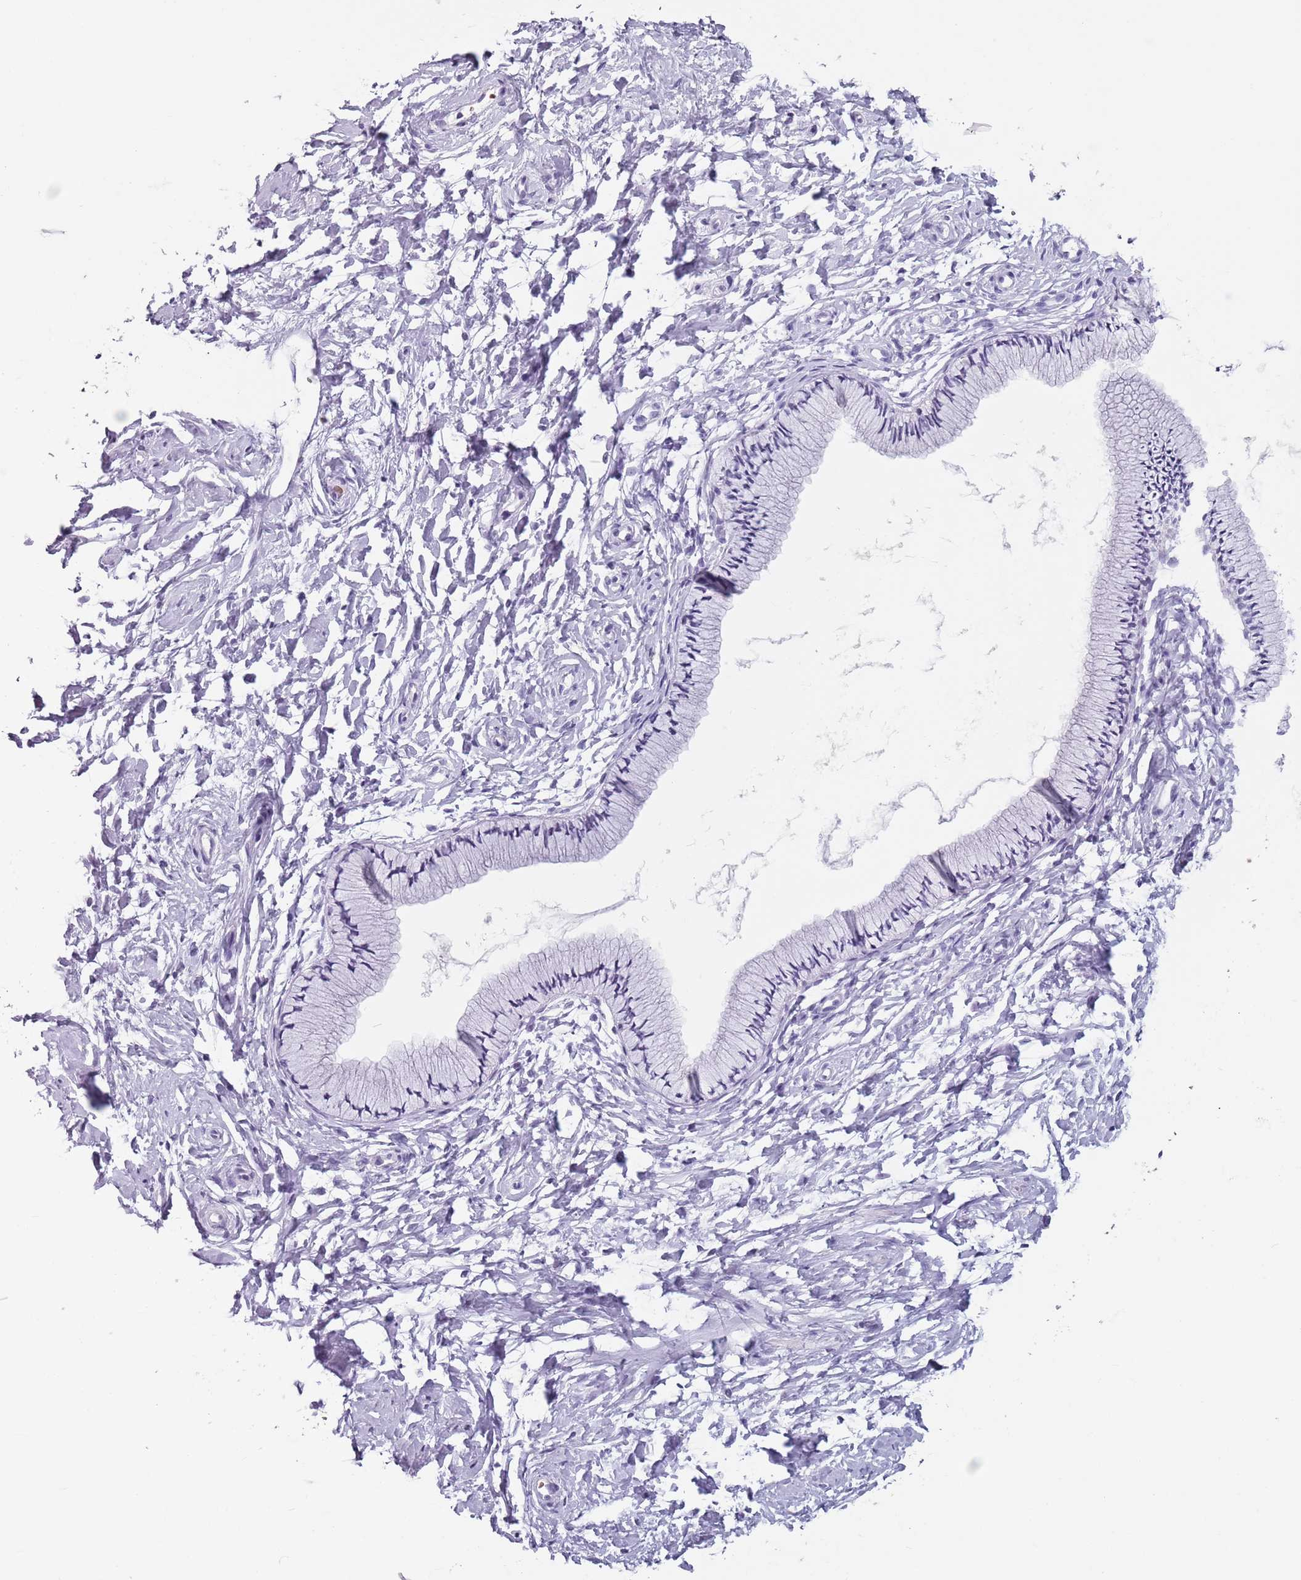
{"staining": {"intensity": "negative", "quantity": "none", "location": "none"}, "tissue": "cervix", "cell_type": "Glandular cells", "image_type": "normal", "snomed": [{"axis": "morphology", "description": "Normal tissue, NOS"}, {"axis": "topography", "description": "Cervix"}], "caption": "IHC of normal human cervix displays no staining in glandular cells. (DAB (3,3'-diaminobenzidine) immunohistochemistry (IHC) with hematoxylin counter stain).", "gene": "SPESP1", "patient": {"sex": "female", "age": 33}}